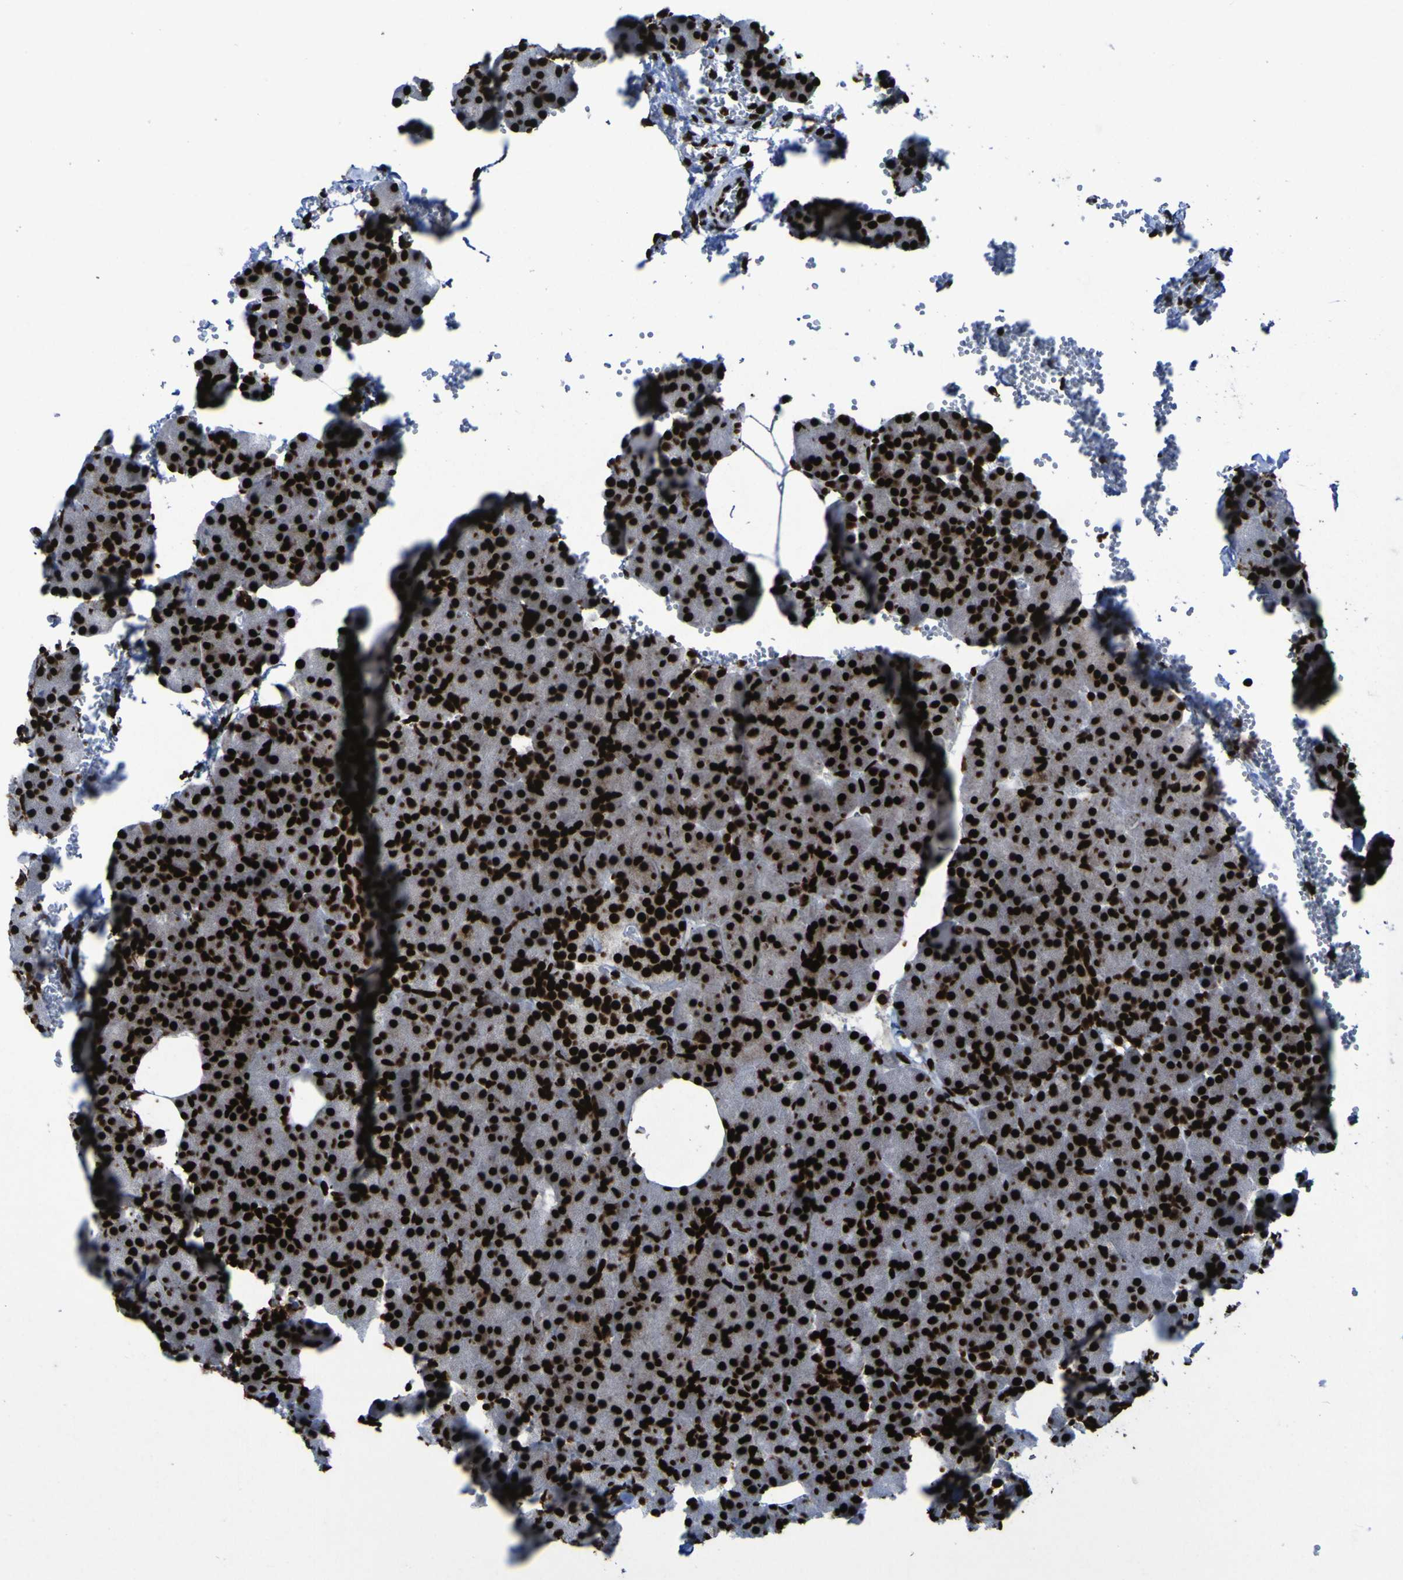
{"staining": {"intensity": "strong", "quantity": ">75%", "location": "nuclear"}, "tissue": "pancreas", "cell_type": "Exocrine glandular cells", "image_type": "normal", "snomed": [{"axis": "morphology", "description": "Normal tissue, NOS"}, {"axis": "topography", "description": "Pancreas"}], "caption": "Pancreas was stained to show a protein in brown. There is high levels of strong nuclear positivity in about >75% of exocrine glandular cells. Using DAB (brown) and hematoxylin (blue) stains, captured at high magnification using brightfield microscopy.", "gene": "NPM1", "patient": {"sex": "female", "age": 35}}